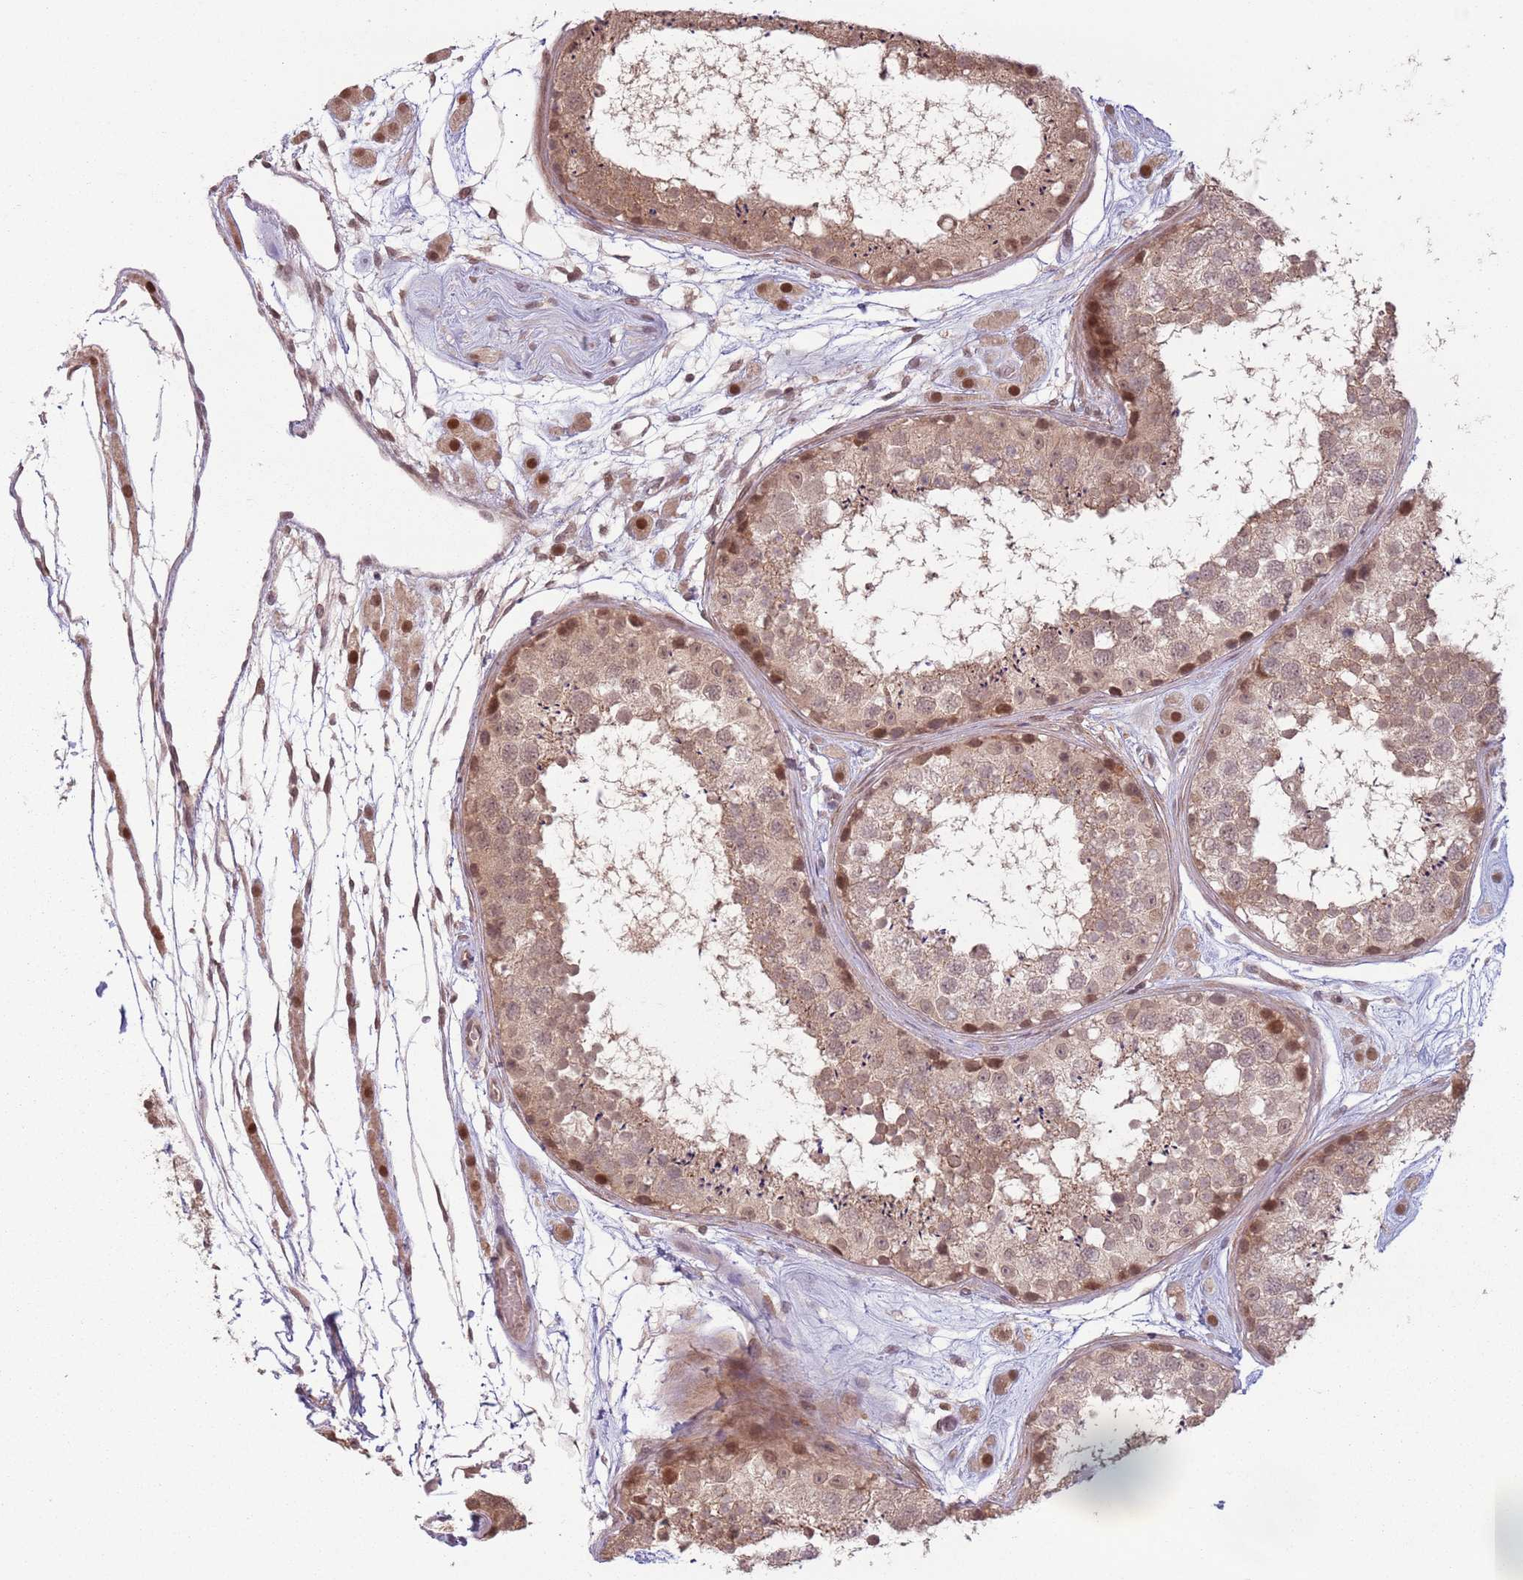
{"staining": {"intensity": "moderate", "quantity": ">75%", "location": "cytoplasmic/membranous,nuclear"}, "tissue": "testis", "cell_type": "Cells in seminiferous ducts", "image_type": "normal", "snomed": [{"axis": "morphology", "description": "Normal tissue, NOS"}, {"axis": "topography", "description": "Testis"}], "caption": "This photomicrograph shows immunohistochemistry staining of unremarkable testis, with medium moderate cytoplasmic/membranous,nuclear positivity in about >75% of cells in seminiferous ducts.", "gene": "CCDC154", "patient": {"sex": "male", "age": 25}}